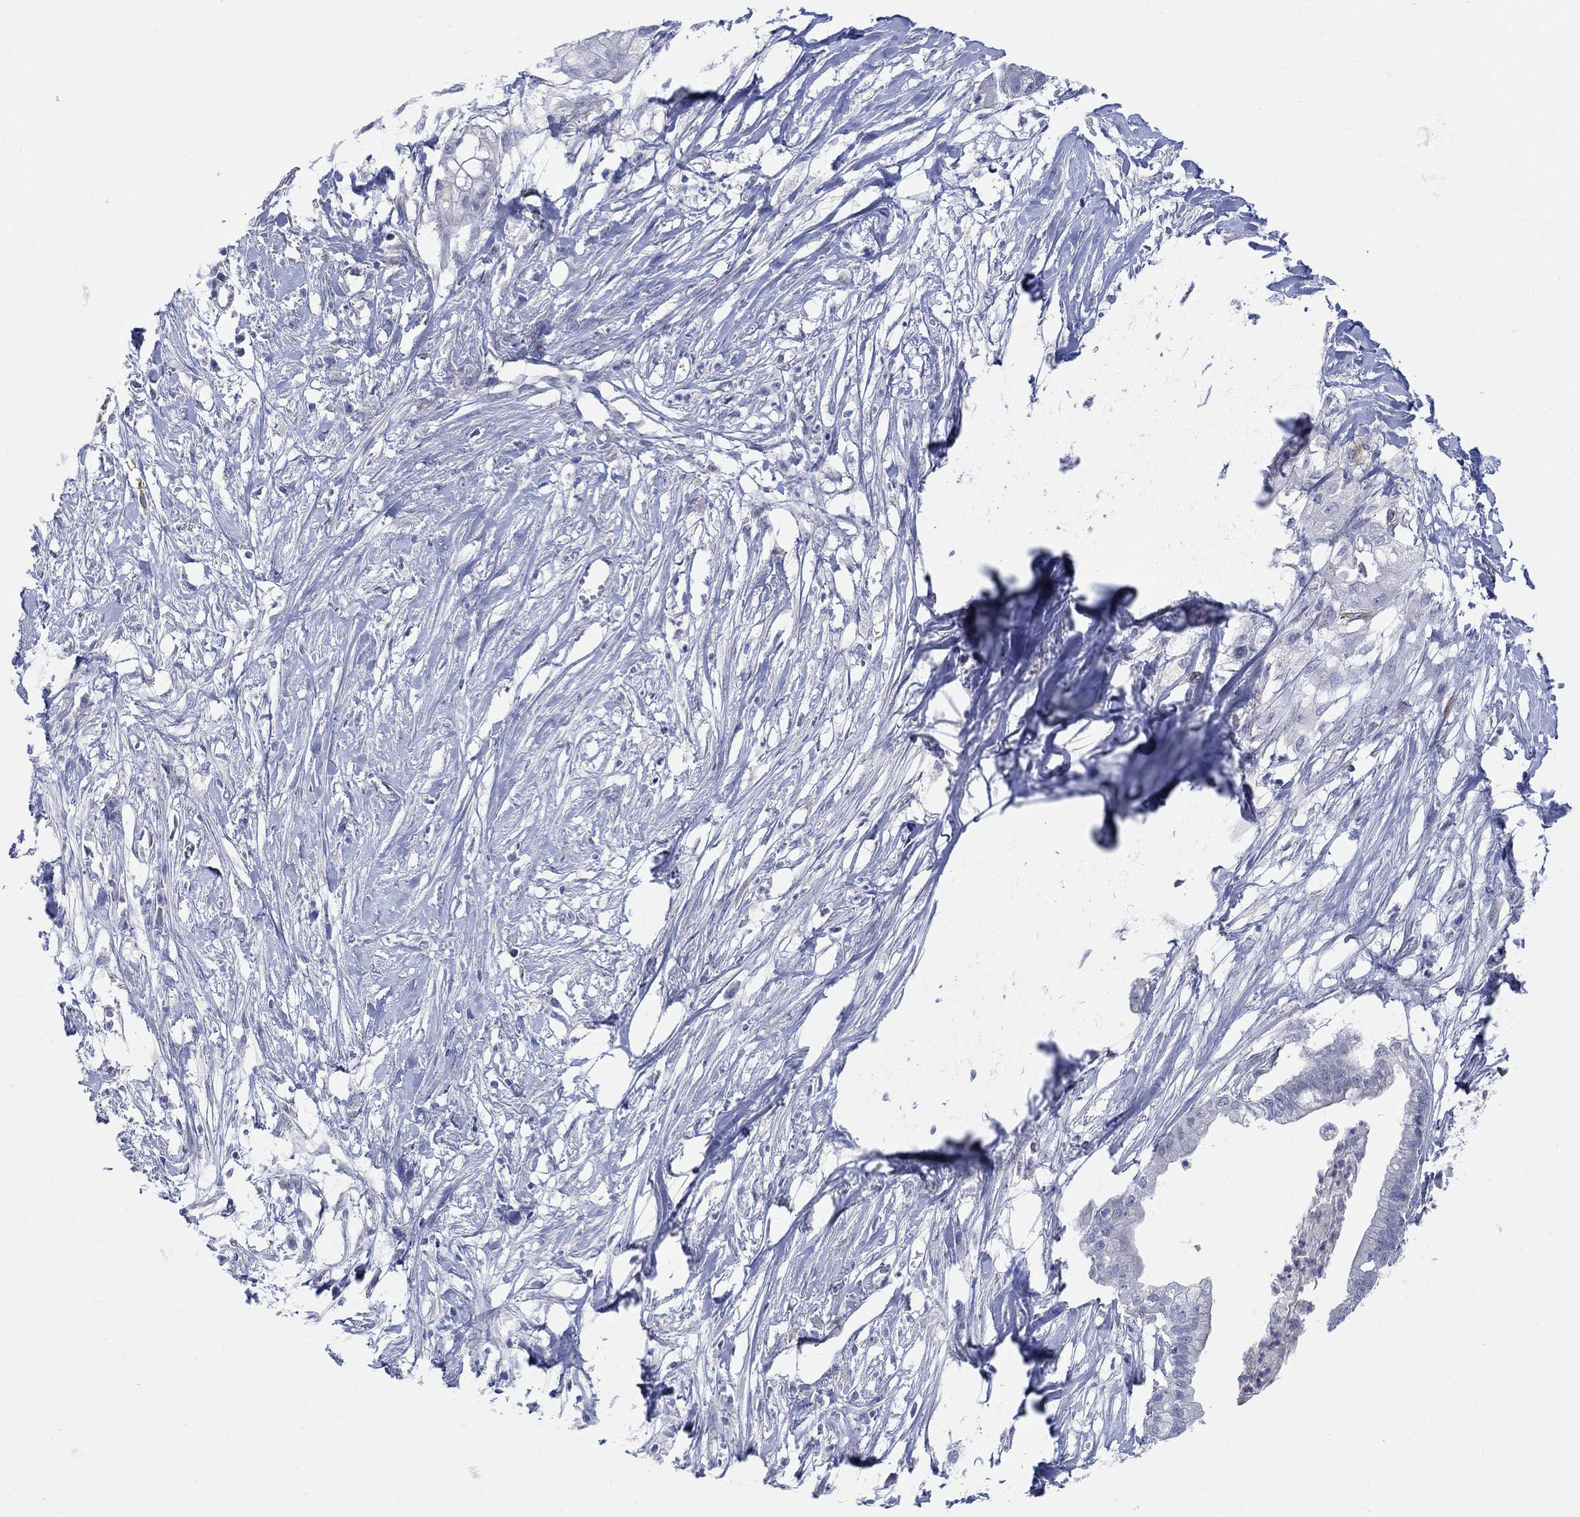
{"staining": {"intensity": "negative", "quantity": "none", "location": "none"}, "tissue": "pancreatic cancer", "cell_type": "Tumor cells", "image_type": "cancer", "snomed": [{"axis": "morphology", "description": "Normal tissue, NOS"}, {"axis": "morphology", "description": "Adenocarcinoma, NOS"}, {"axis": "topography", "description": "Pancreas"}], "caption": "Immunohistochemistry of pancreatic adenocarcinoma reveals no positivity in tumor cells.", "gene": "REEP2", "patient": {"sex": "female", "age": 58}}